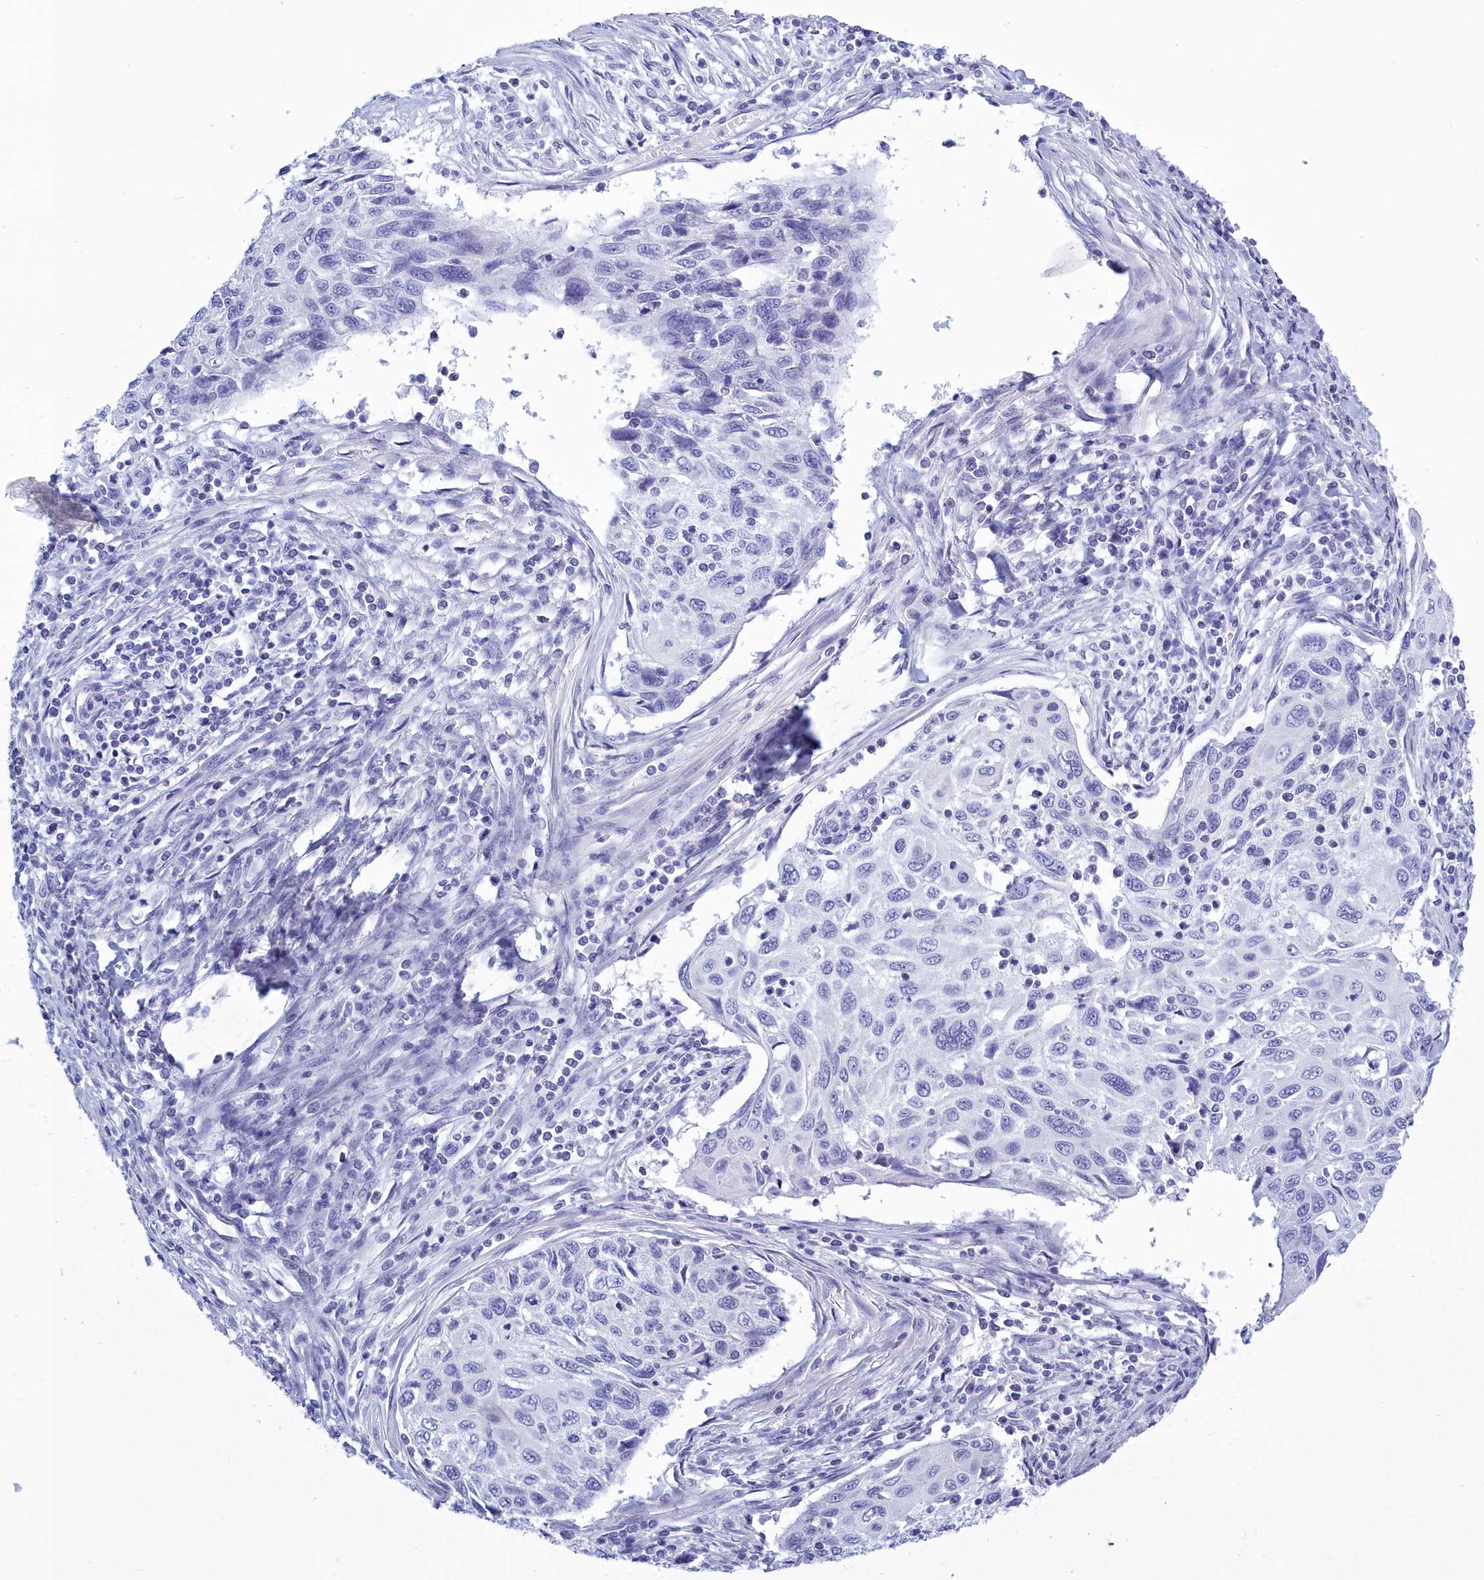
{"staining": {"intensity": "negative", "quantity": "none", "location": "none"}, "tissue": "cervical cancer", "cell_type": "Tumor cells", "image_type": "cancer", "snomed": [{"axis": "morphology", "description": "Squamous cell carcinoma, NOS"}, {"axis": "topography", "description": "Cervix"}], "caption": "Protein analysis of cervical cancer displays no significant positivity in tumor cells. The staining was performed using DAB (3,3'-diaminobenzidine) to visualize the protein expression in brown, while the nuclei were stained in blue with hematoxylin (Magnification: 20x).", "gene": "TMEM97", "patient": {"sex": "female", "age": 70}}